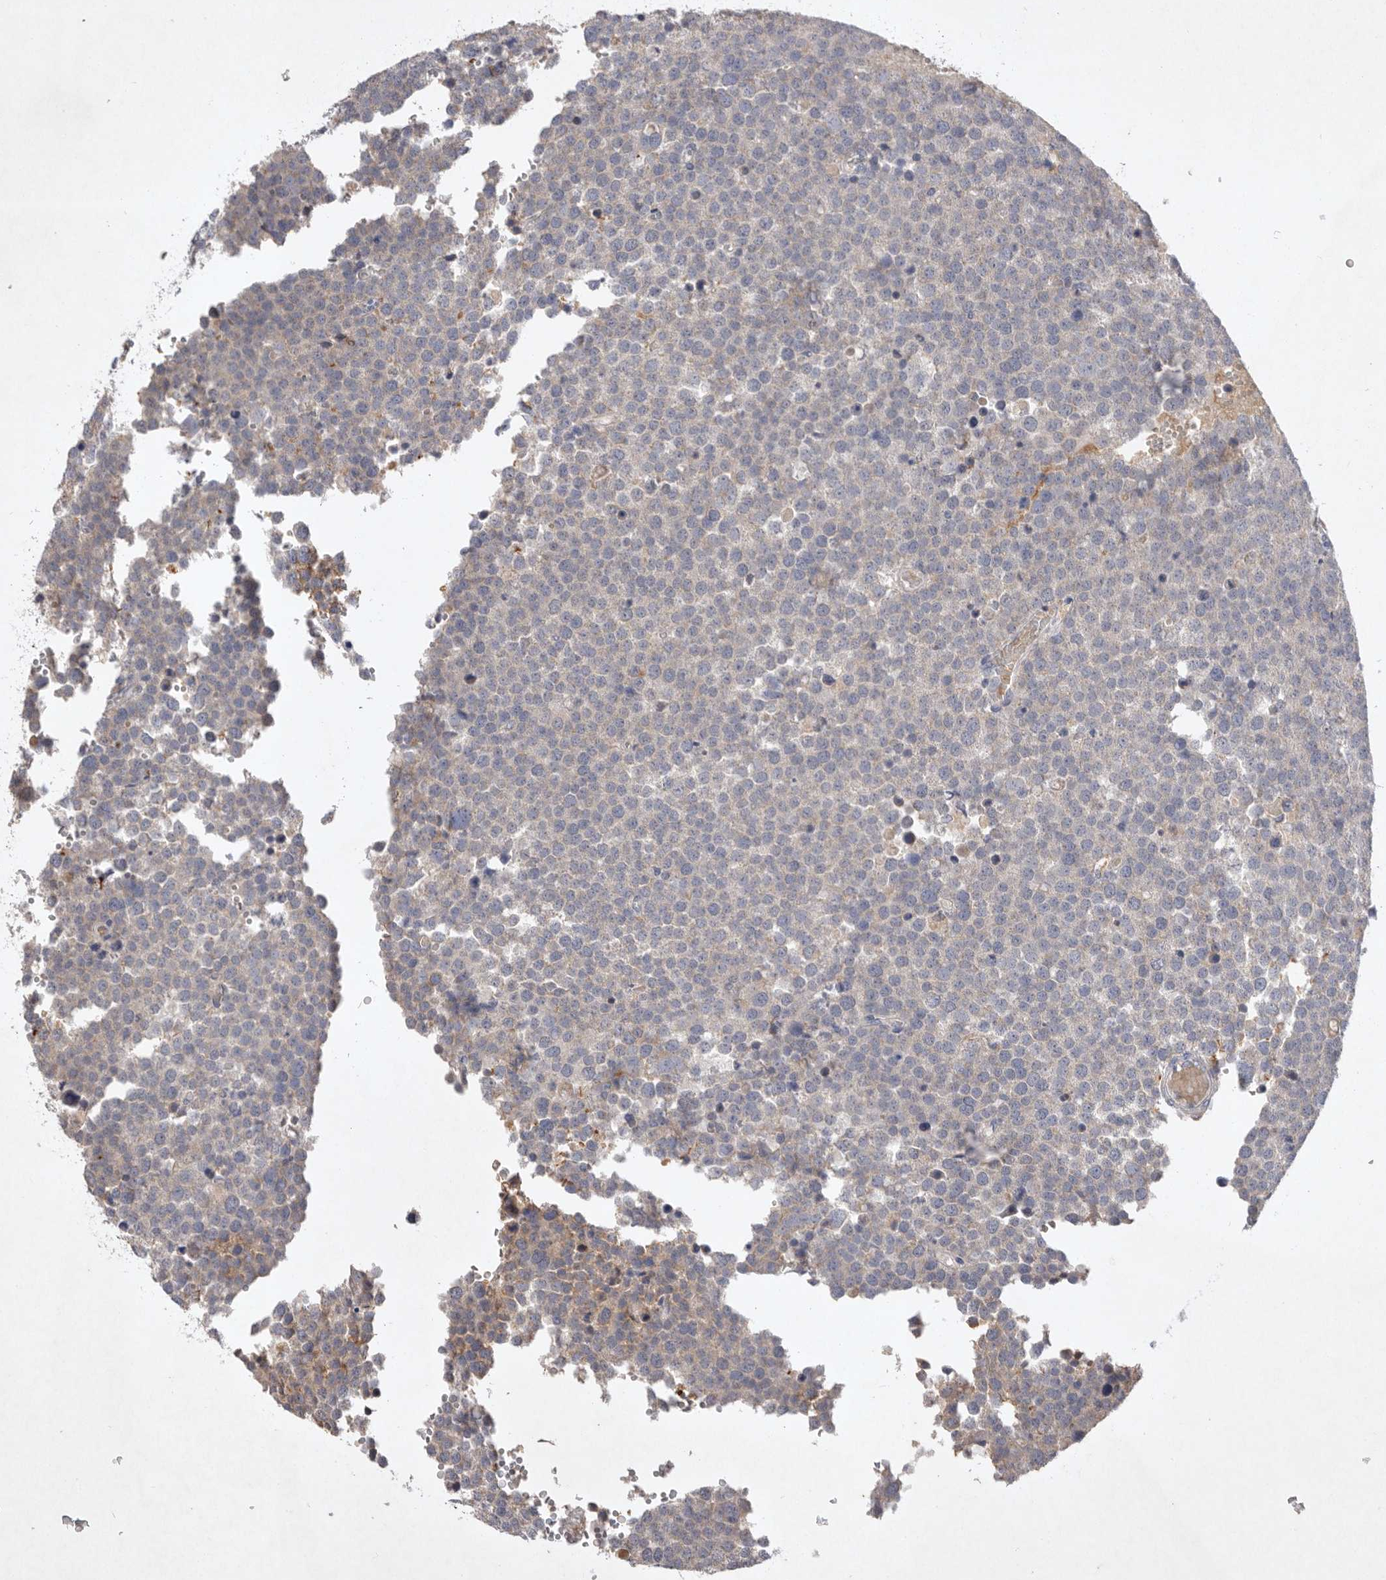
{"staining": {"intensity": "negative", "quantity": "none", "location": "none"}, "tissue": "testis cancer", "cell_type": "Tumor cells", "image_type": "cancer", "snomed": [{"axis": "morphology", "description": "Seminoma, NOS"}, {"axis": "topography", "description": "Testis"}], "caption": "Tumor cells are negative for protein expression in human testis seminoma. (Stains: DAB (3,3'-diaminobenzidine) immunohistochemistry with hematoxylin counter stain, Microscopy: brightfield microscopy at high magnification).", "gene": "TNFSF14", "patient": {"sex": "male", "age": 71}}